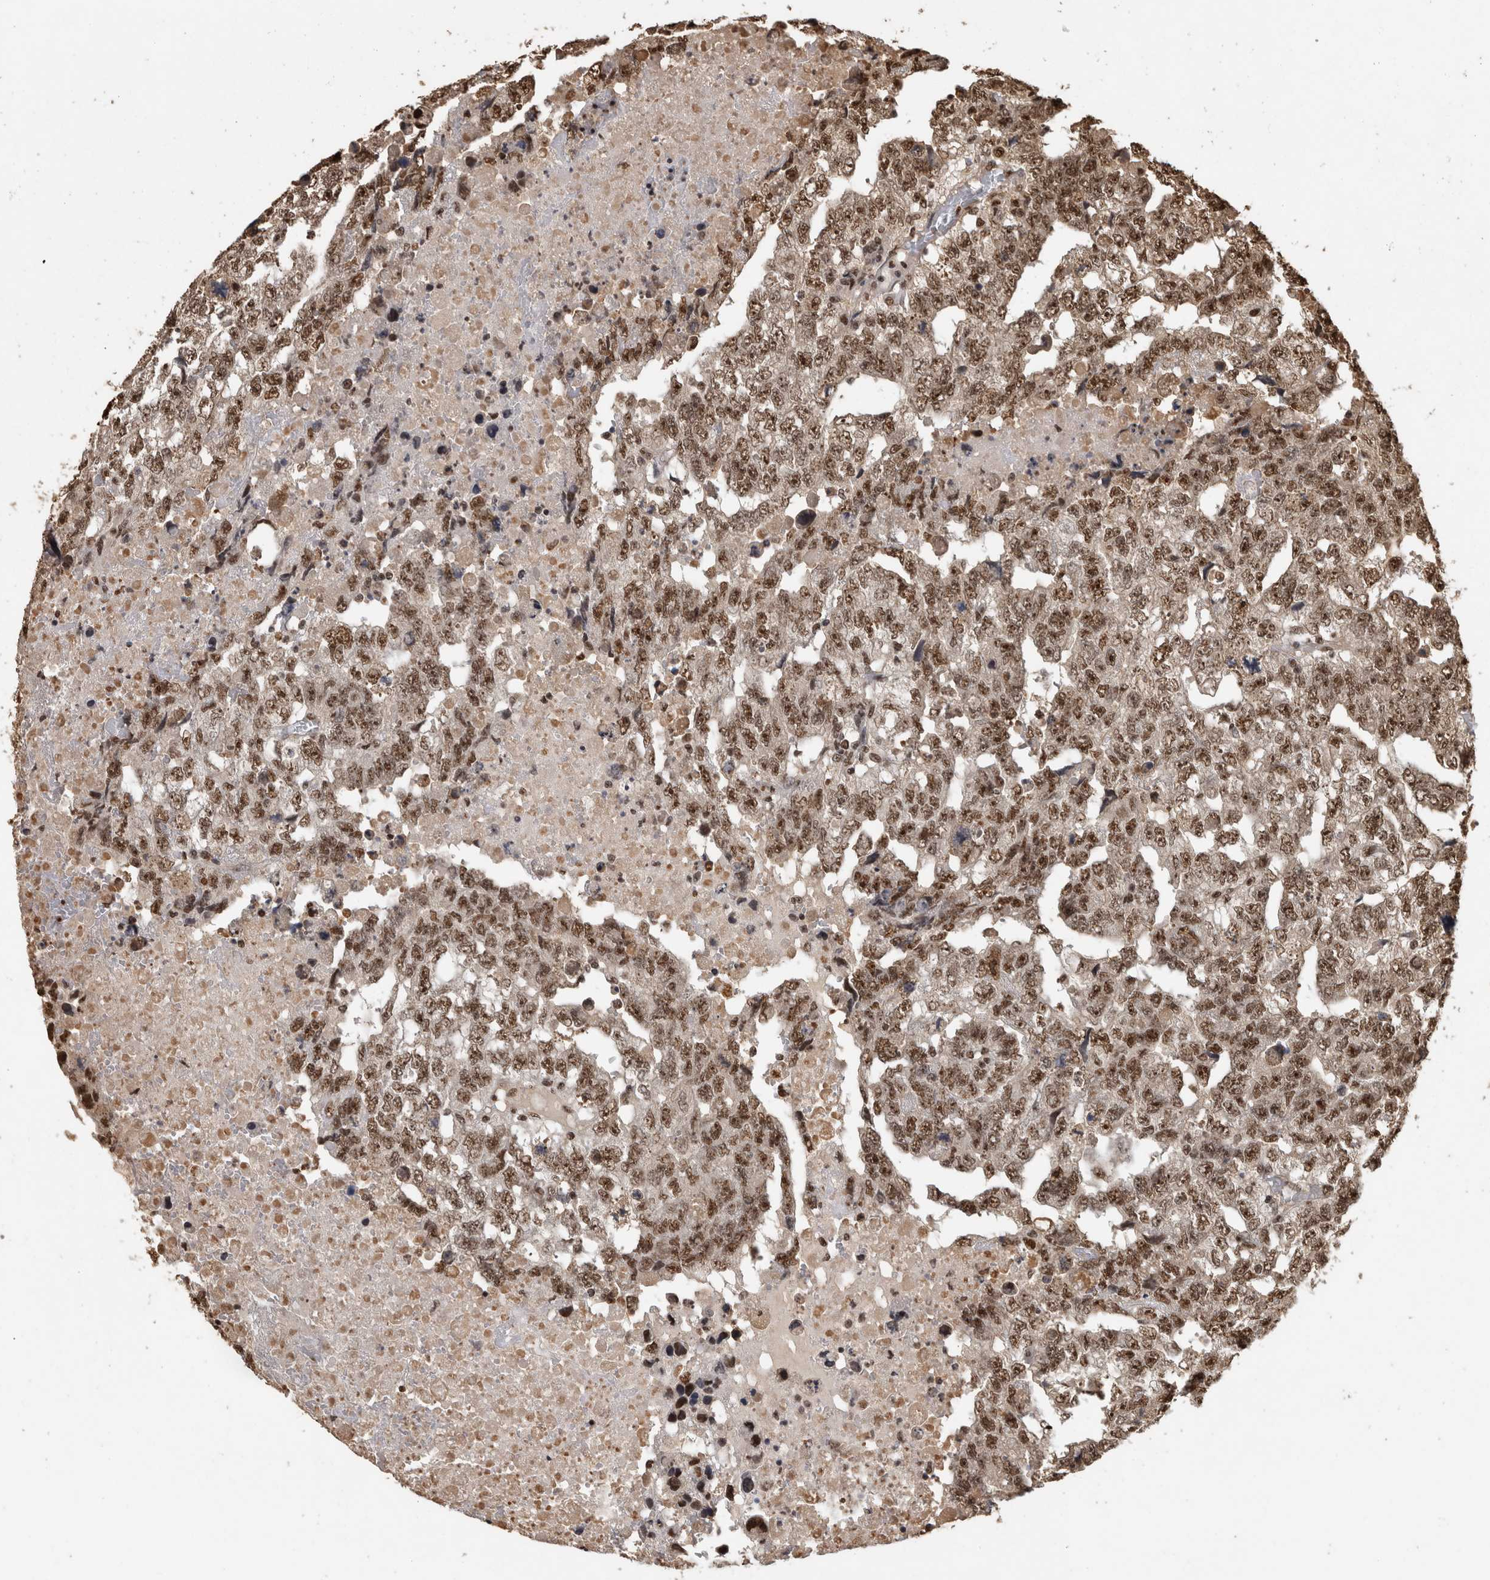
{"staining": {"intensity": "moderate", "quantity": ">75%", "location": "nuclear"}, "tissue": "testis cancer", "cell_type": "Tumor cells", "image_type": "cancer", "snomed": [{"axis": "morphology", "description": "Carcinoma, Embryonal, NOS"}, {"axis": "topography", "description": "Testis"}], "caption": "Embryonal carcinoma (testis) stained with a protein marker displays moderate staining in tumor cells.", "gene": "RAD50", "patient": {"sex": "male", "age": 36}}